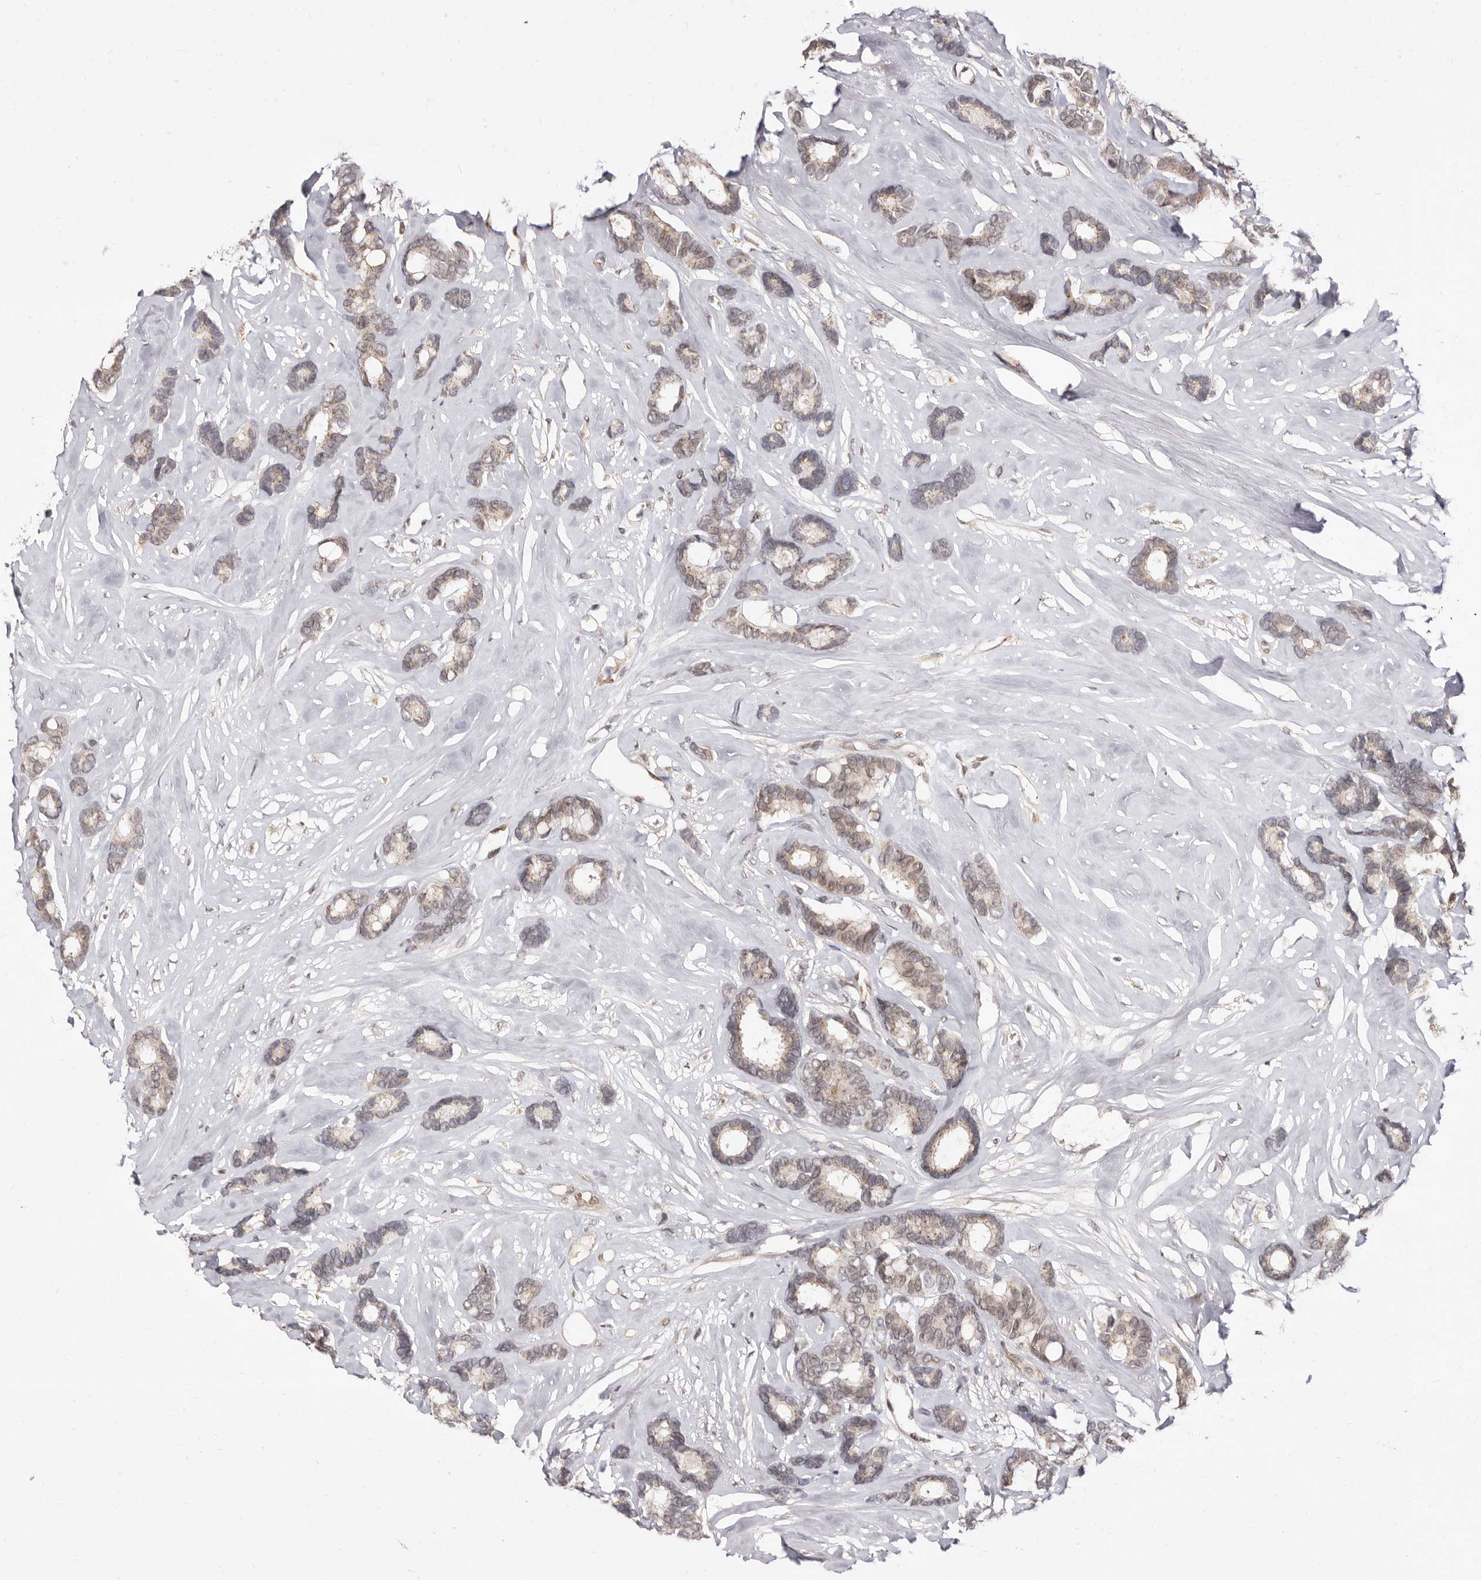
{"staining": {"intensity": "weak", "quantity": "25%-75%", "location": "nuclear"}, "tissue": "breast cancer", "cell_type": "Tumor cells", "image_type": "cancer", "snomed": [{"axis": "morphology", "description": "Duct carcinoma"}, {"axis": "topography", "description": "Breast"}], "caption": "Breast cancer stained with a brown dye exhibits weak nuclear positive expression in approximately 25%-75% of tumor cells.", "gene": "LCORL", "patient": {"sex": "female", "age": 87}}